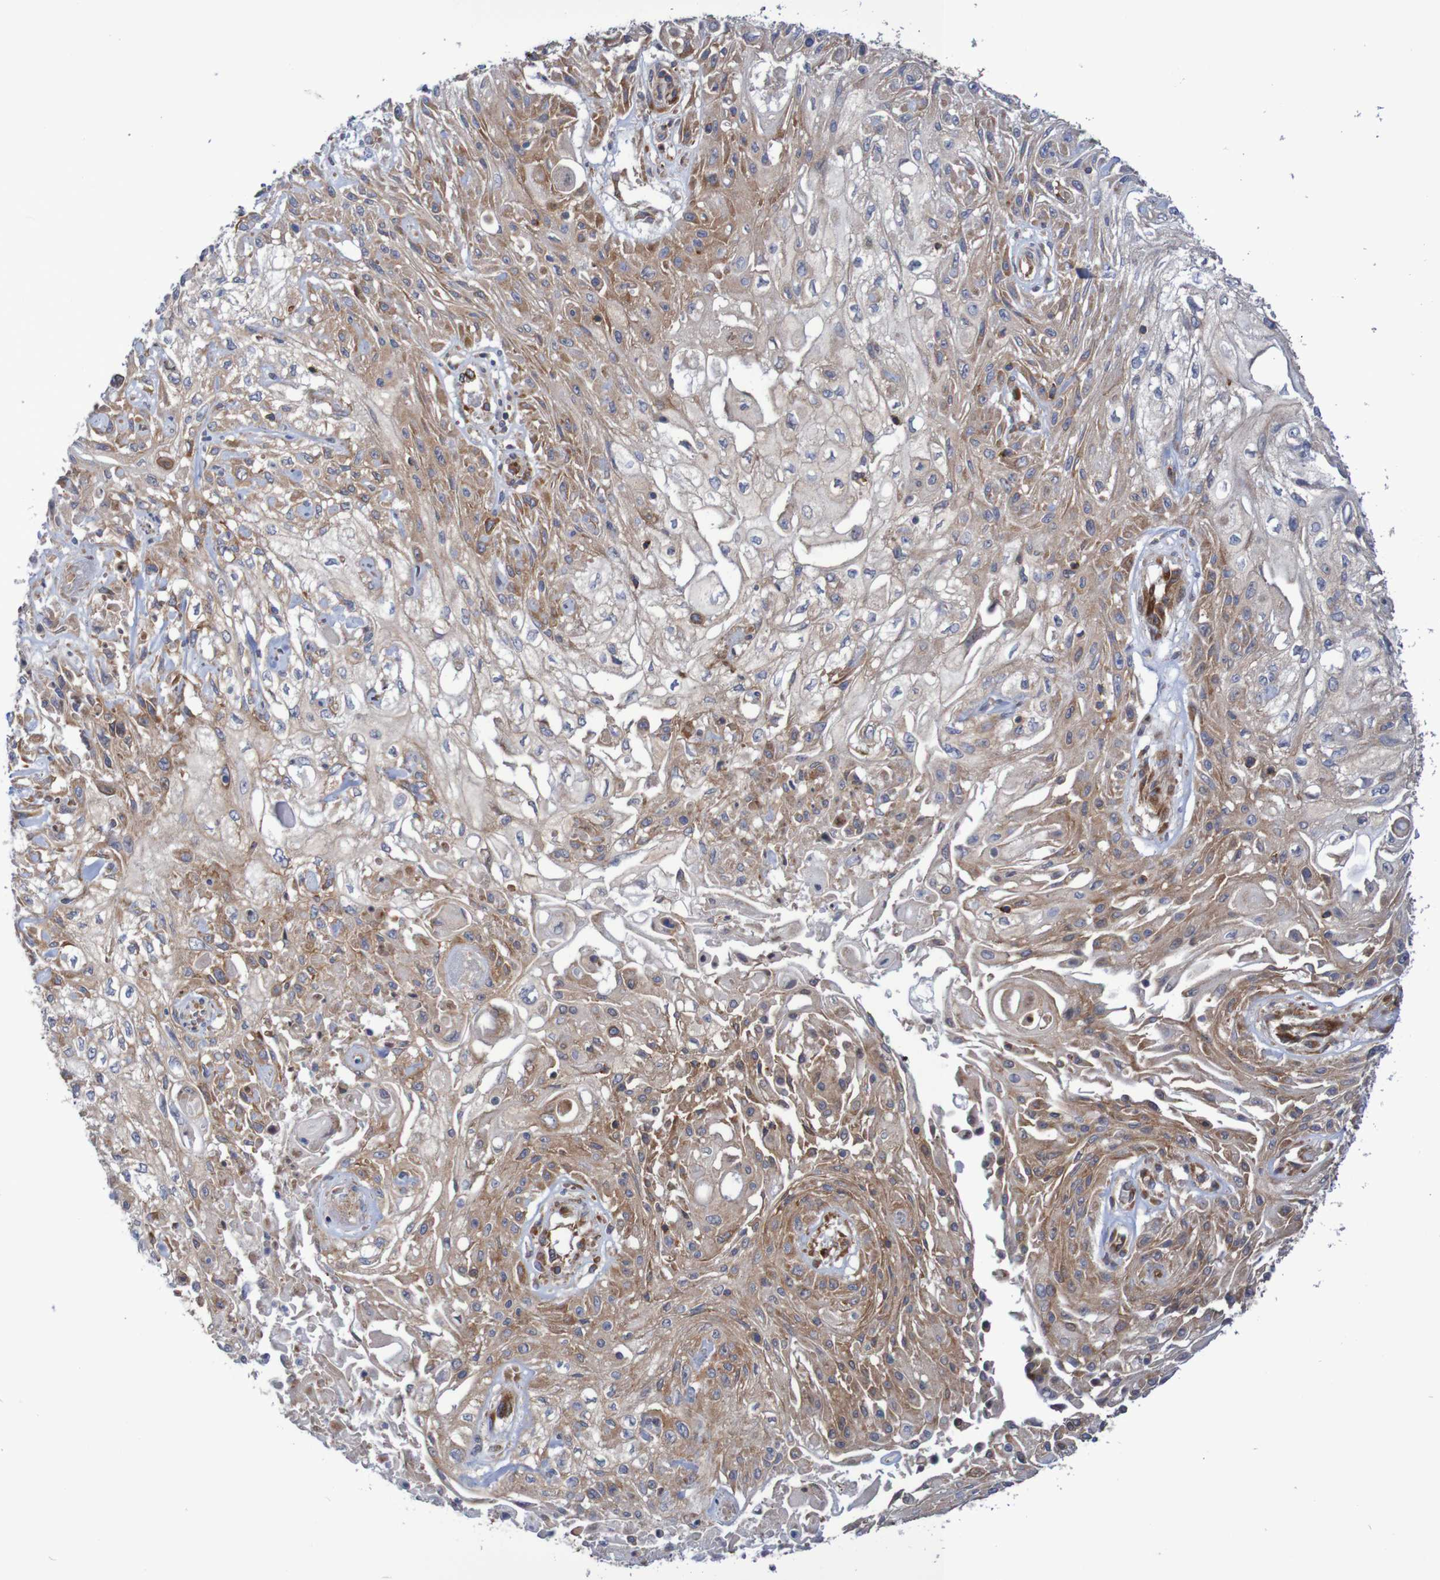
{"staining": {"intensity": "strong", "quantity": ">75%", "location": "cytoplasmic/membranous"}, "tissue": "skin cancer", "cell_type": "Tumor cells", "image_type": "cancer", "snomed": [{"axis": "morphology", "description": "Squamous cell carcinoma, NOS"}, {"axis": "topography", "description": "Skin"}], "caption": "This image reveals immunohistochemistry (IHC) staining of human squamous cell carcinoma (skin), with high strong cytoplasmic/membranous staining in about >75% of tumor cells.", "gene": "FXR2", "patient": {"sex": "male", "age": 75}}